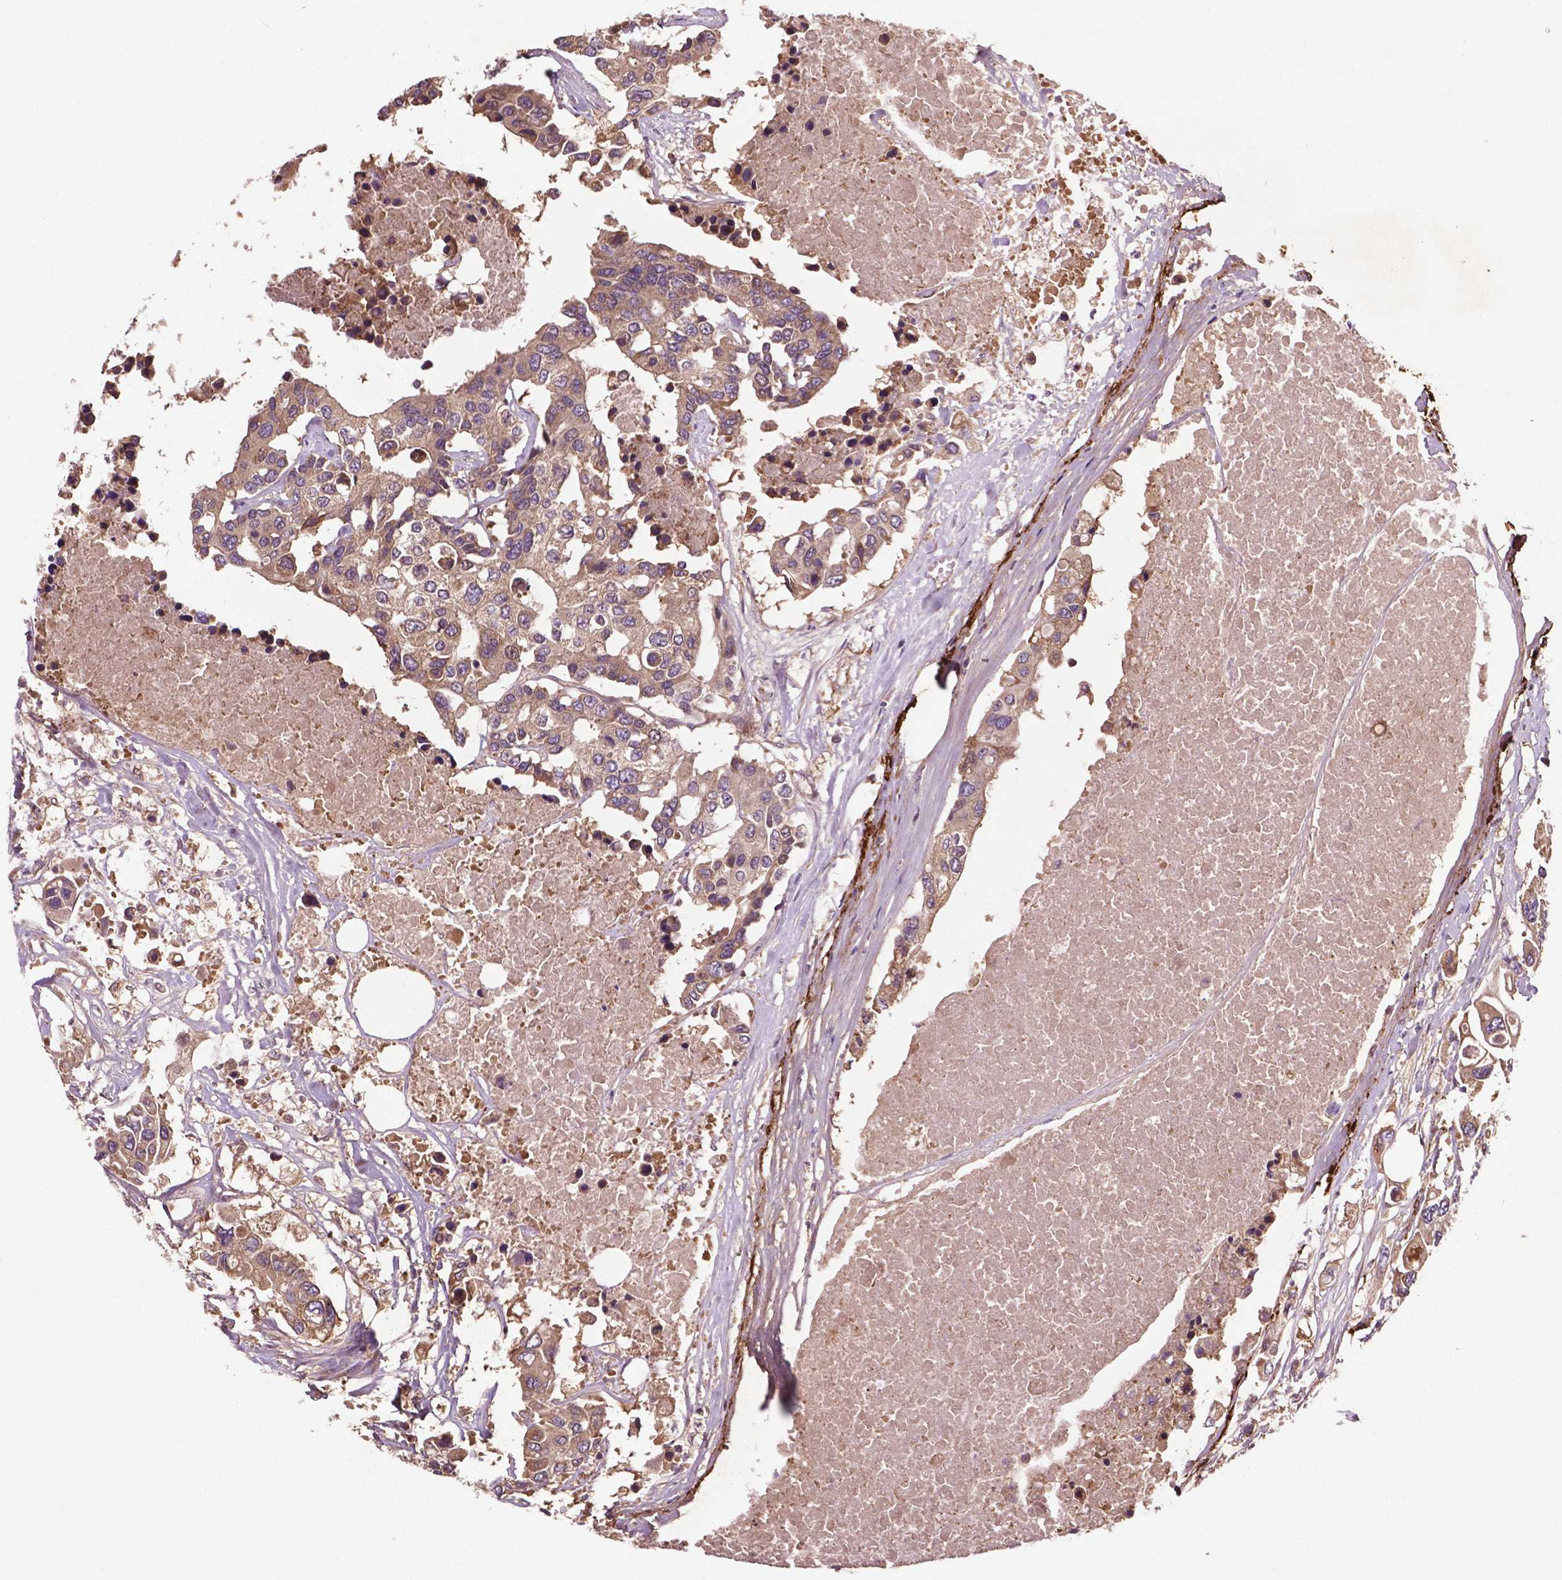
{"staining": {"intensity": "moderate", "quantity": ">75%", "location": "cytoplasmic/membranous"}, "tissue": "colorectal cancer", "cell_type": "Tumor cells", "image_type": "cancer", "snomed": [{"axis": "morphology", "description": "Adenocarcinoma, NOS"}, {"axis": "topography", "description": "Colon"}], "caption": "Immunohistochemistry staining of colorectal adenocarcinoma, which exhibits medium levels of moderate cytoplasmic/membranous staining in approximately >75% of tumor cells indicating moderate cytoplasmic/membranous protein positivity. The staining was performed using DAB (3,3'-diaminobenzidine) (brown) for protein detection and nuclei were counterstained in hematoxylin (blue).", "gene": "GJA9", "patient": {"sex": "male", "age": 77}}